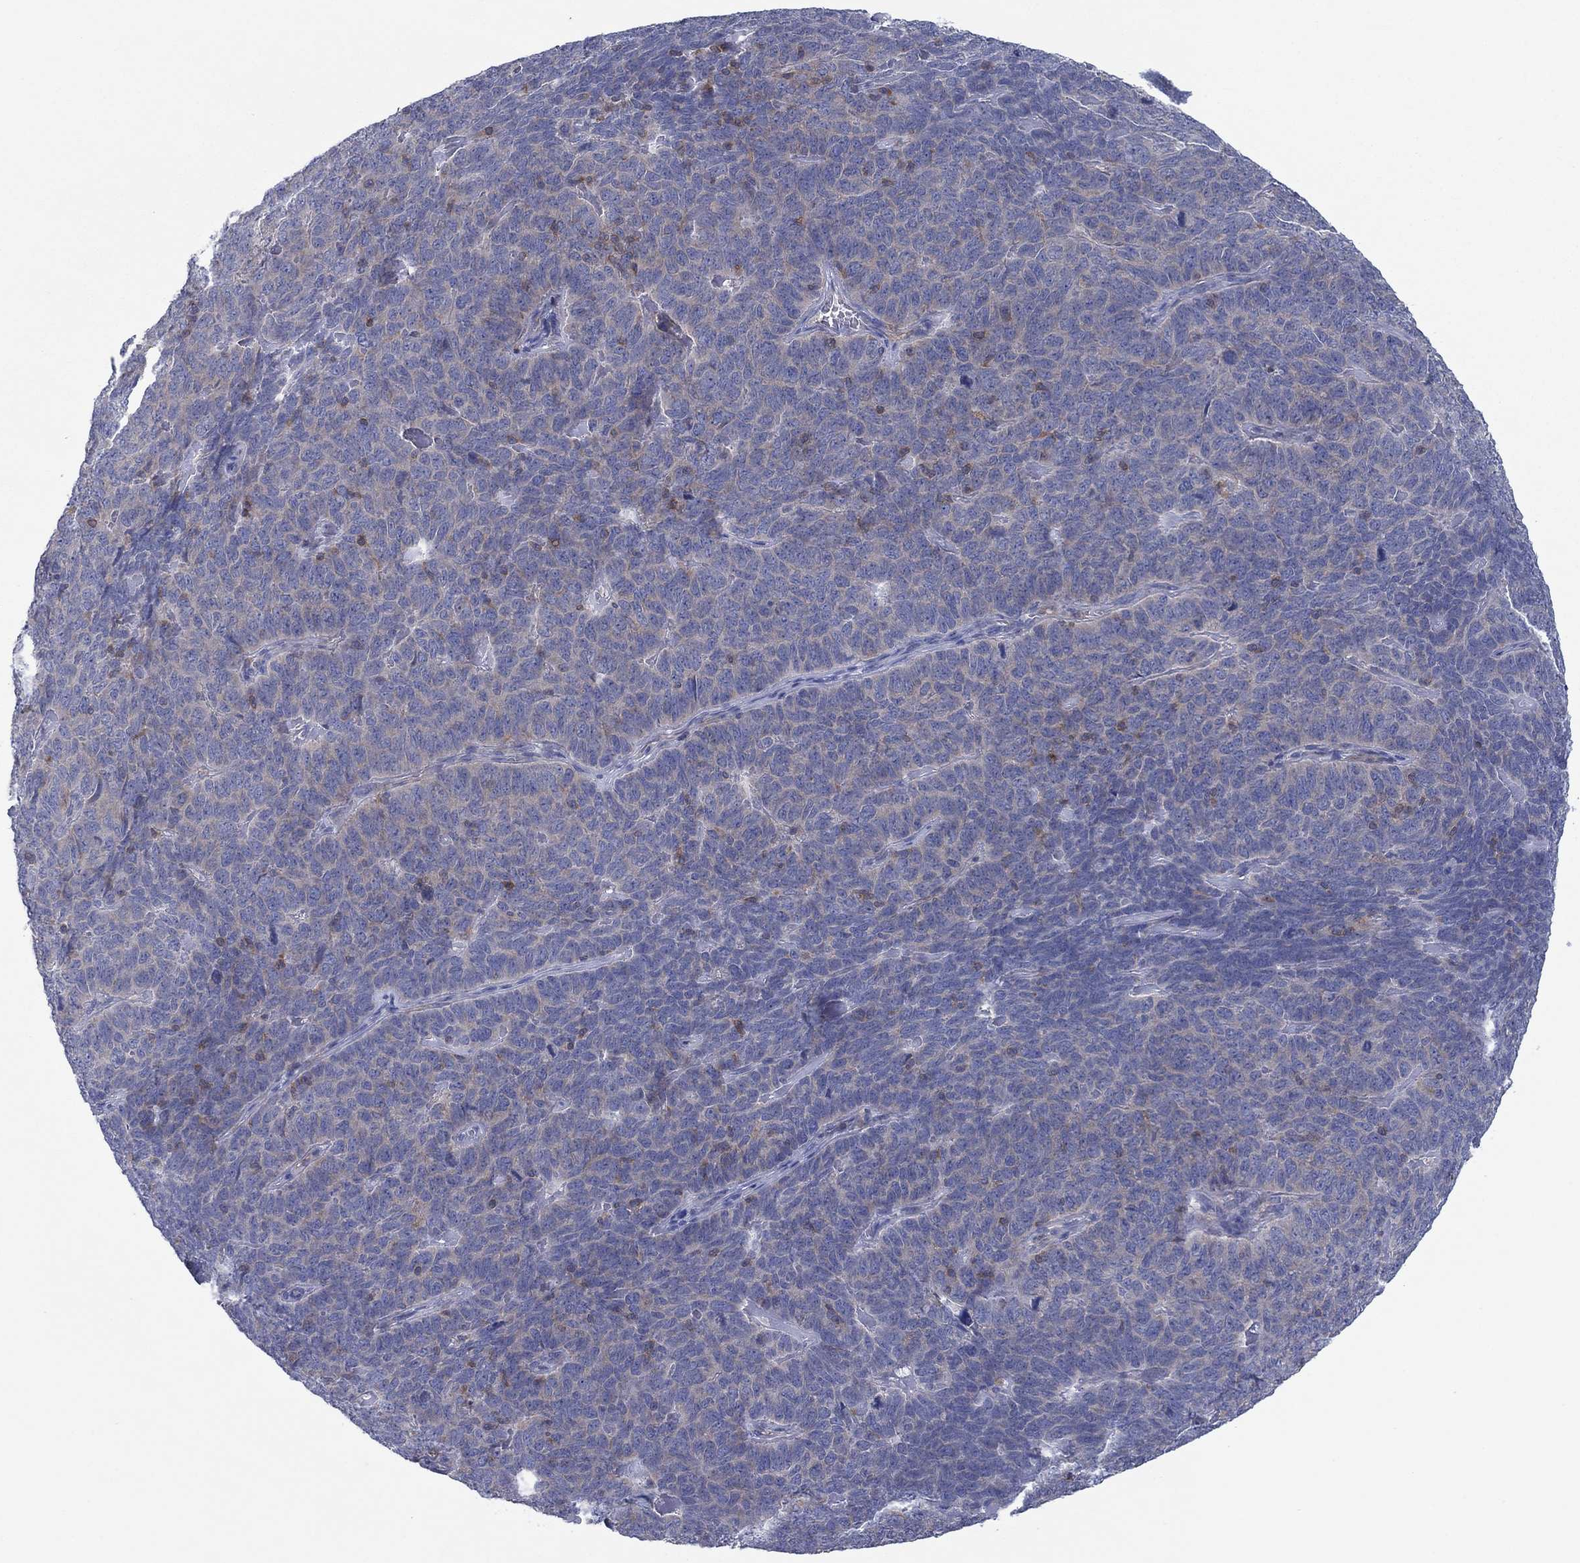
{"staining": {"intensity": "negative", "quantity": "none", "location": "none"}, "tissue": "skin cancer", "cell_type": "Tumor cells", "image_type": "cancer", "snomed": [{"axis": "morphology", "description": "Squamous cell carcinoma, NOS"}, {"axis": "topography", "description": "Skin"}, {"axis": "topography", "description": "Anal"}], "caption": "High power microscopy photomicrograph of an immunohistochemistry (IHC) photomicrograph of squamous cell carcinoma (skin), revealing no significant positivity in tumor cells.", "gene": "PVR", "patient": {"sex": "female", "age": 51}}